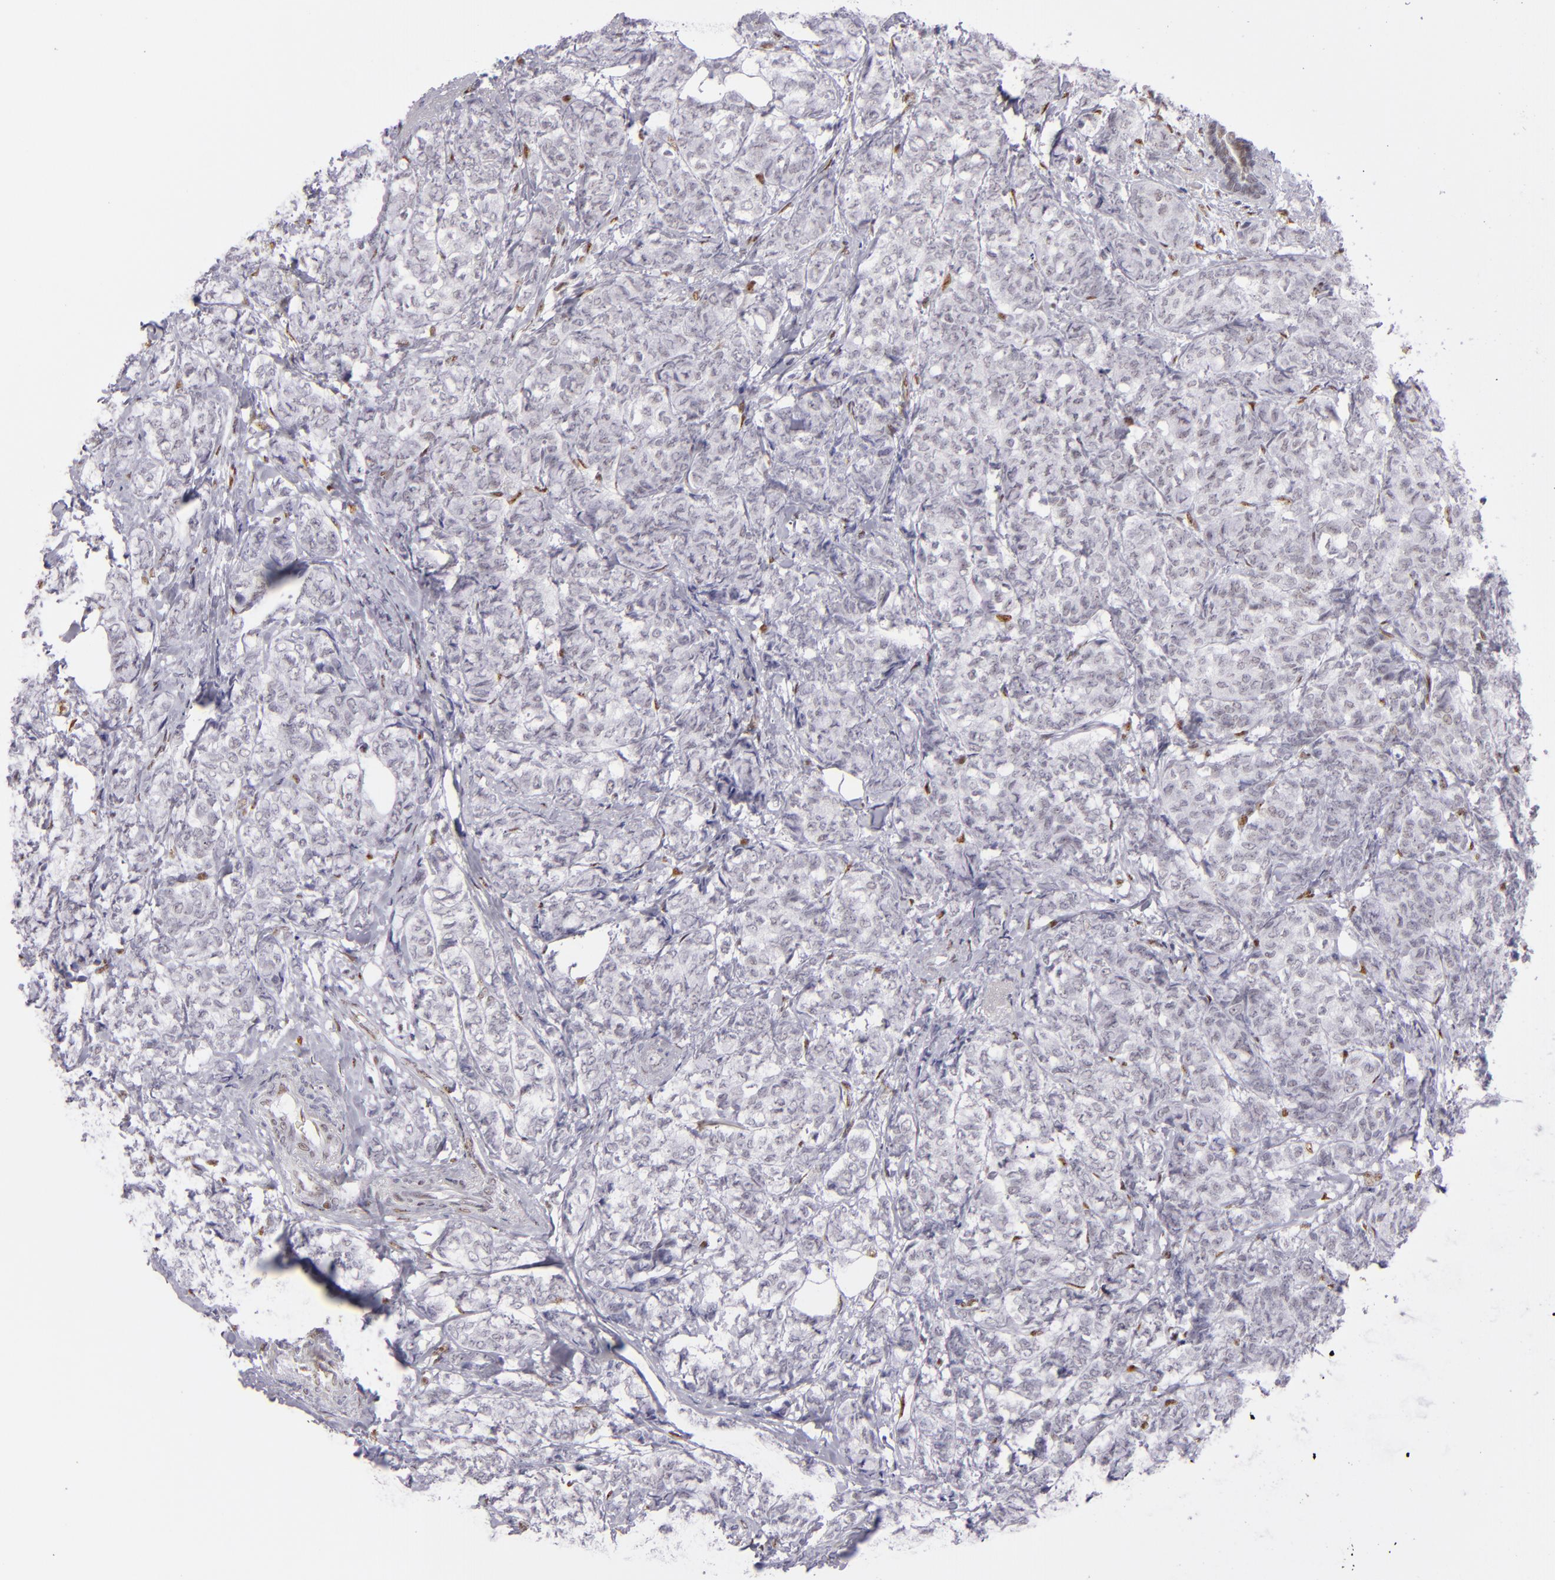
{"staining": {"intensity": "negative", "quantity": "none", "location": "none"}, "tissue": "breast cancer", "cell_type": "Tumor cells", "image_type": "cancer", "snomed": [{"axis": "morphology", "description": "Lobular carcinoma"}, {"axis": "topography", "description": "Breast"}], "caption": "Breast cancer (lobular carcinoma) stained for a protein using immunohistochemistry (IHC) demonstrates no staining tumor cells.", "gene": "TOP3A", "patient": {"sex": "female", "age": 60}}